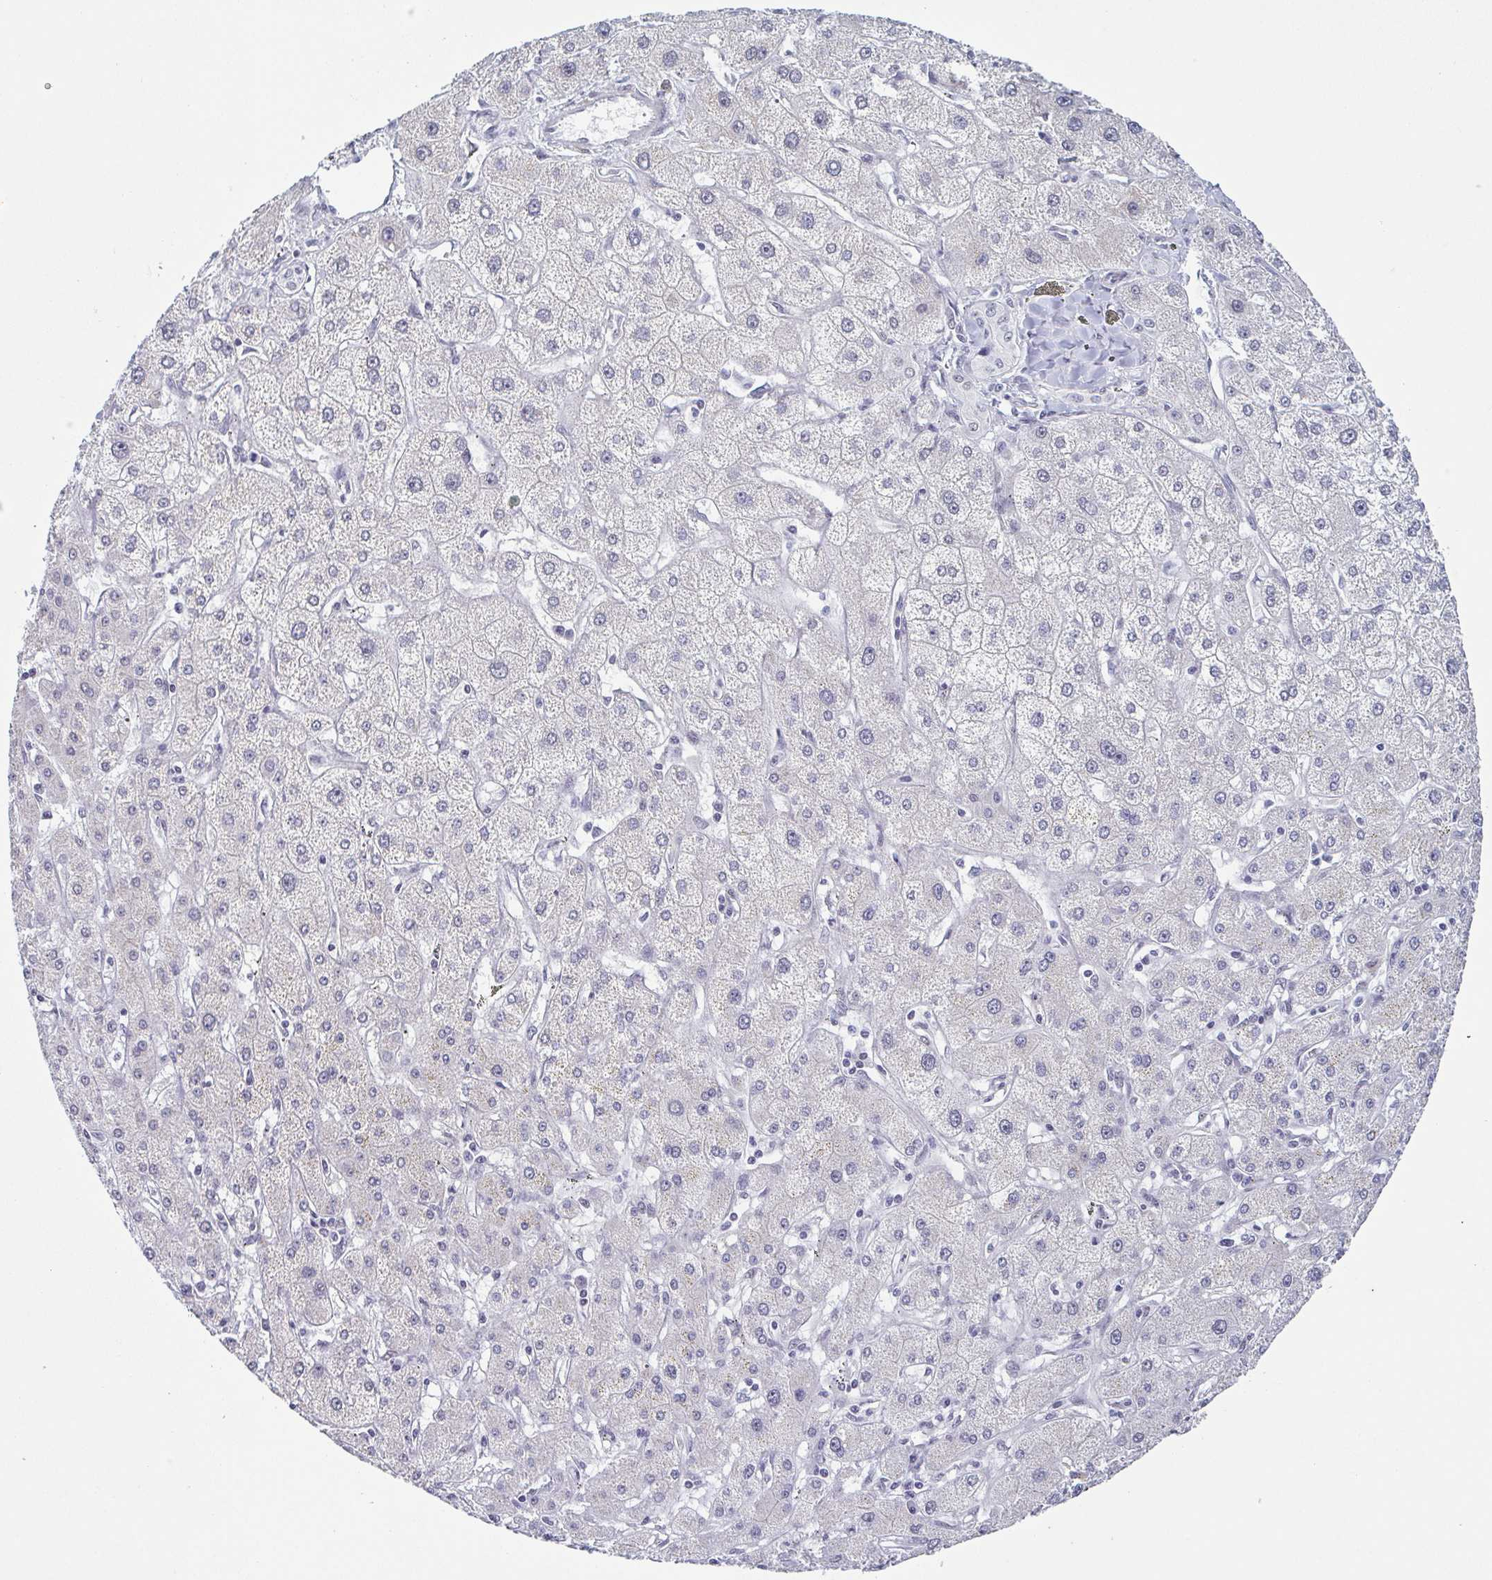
{"staining": {"intensity": "negative", "quantity": "none", "location": "none"}, "tissue": "liver cancer", "cell_type": "Tumor cells", "image_type": "cancer", "snomed": [{"axis": "morphology", "description": "Cholangiocarcinoma"}, {"axis": "topography", "description": "Liver"}], "caption": "Immunohistochemical staining of human cholangiocarcinoma (liver) reveals no significant staining in tumor cells.", "gene": "TMEM92", "patient": {"sex": "female", "age": 60}}